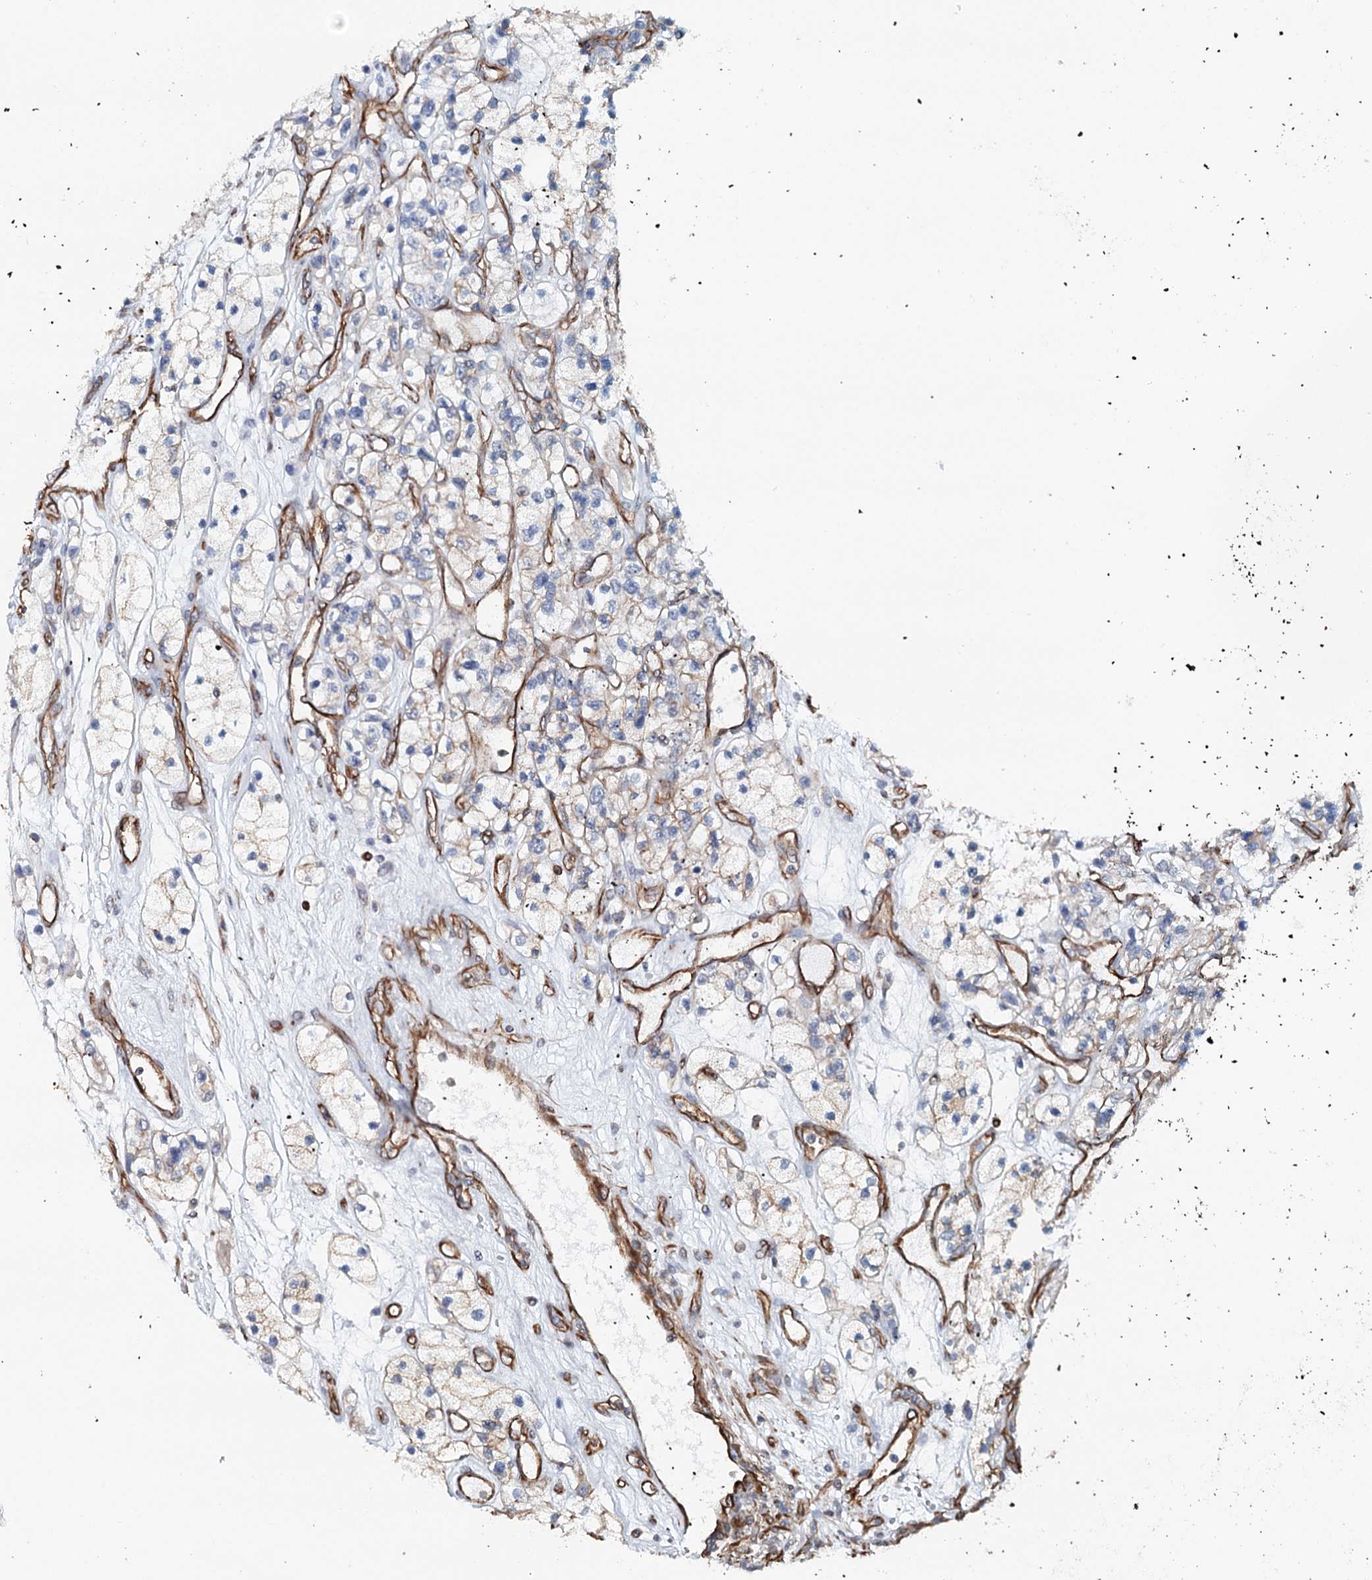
{"staining": {"intensity": "negative", "quantity": "none", "location": "none"}, "tissue": "renal cancer", "cell_type": "Tumor cells", "image_type": "cancer", "snomed": [{"axis": "morphology", "description": "Adenocarcinoma, NOS"}, {"axis": "topography", "description": "Kidney"}], "caption": "The histopathology image shows no staining of tumor cells in renal cancer.", "gene": "SYNPO", "patient": {"sex": "female", "age": 57}}